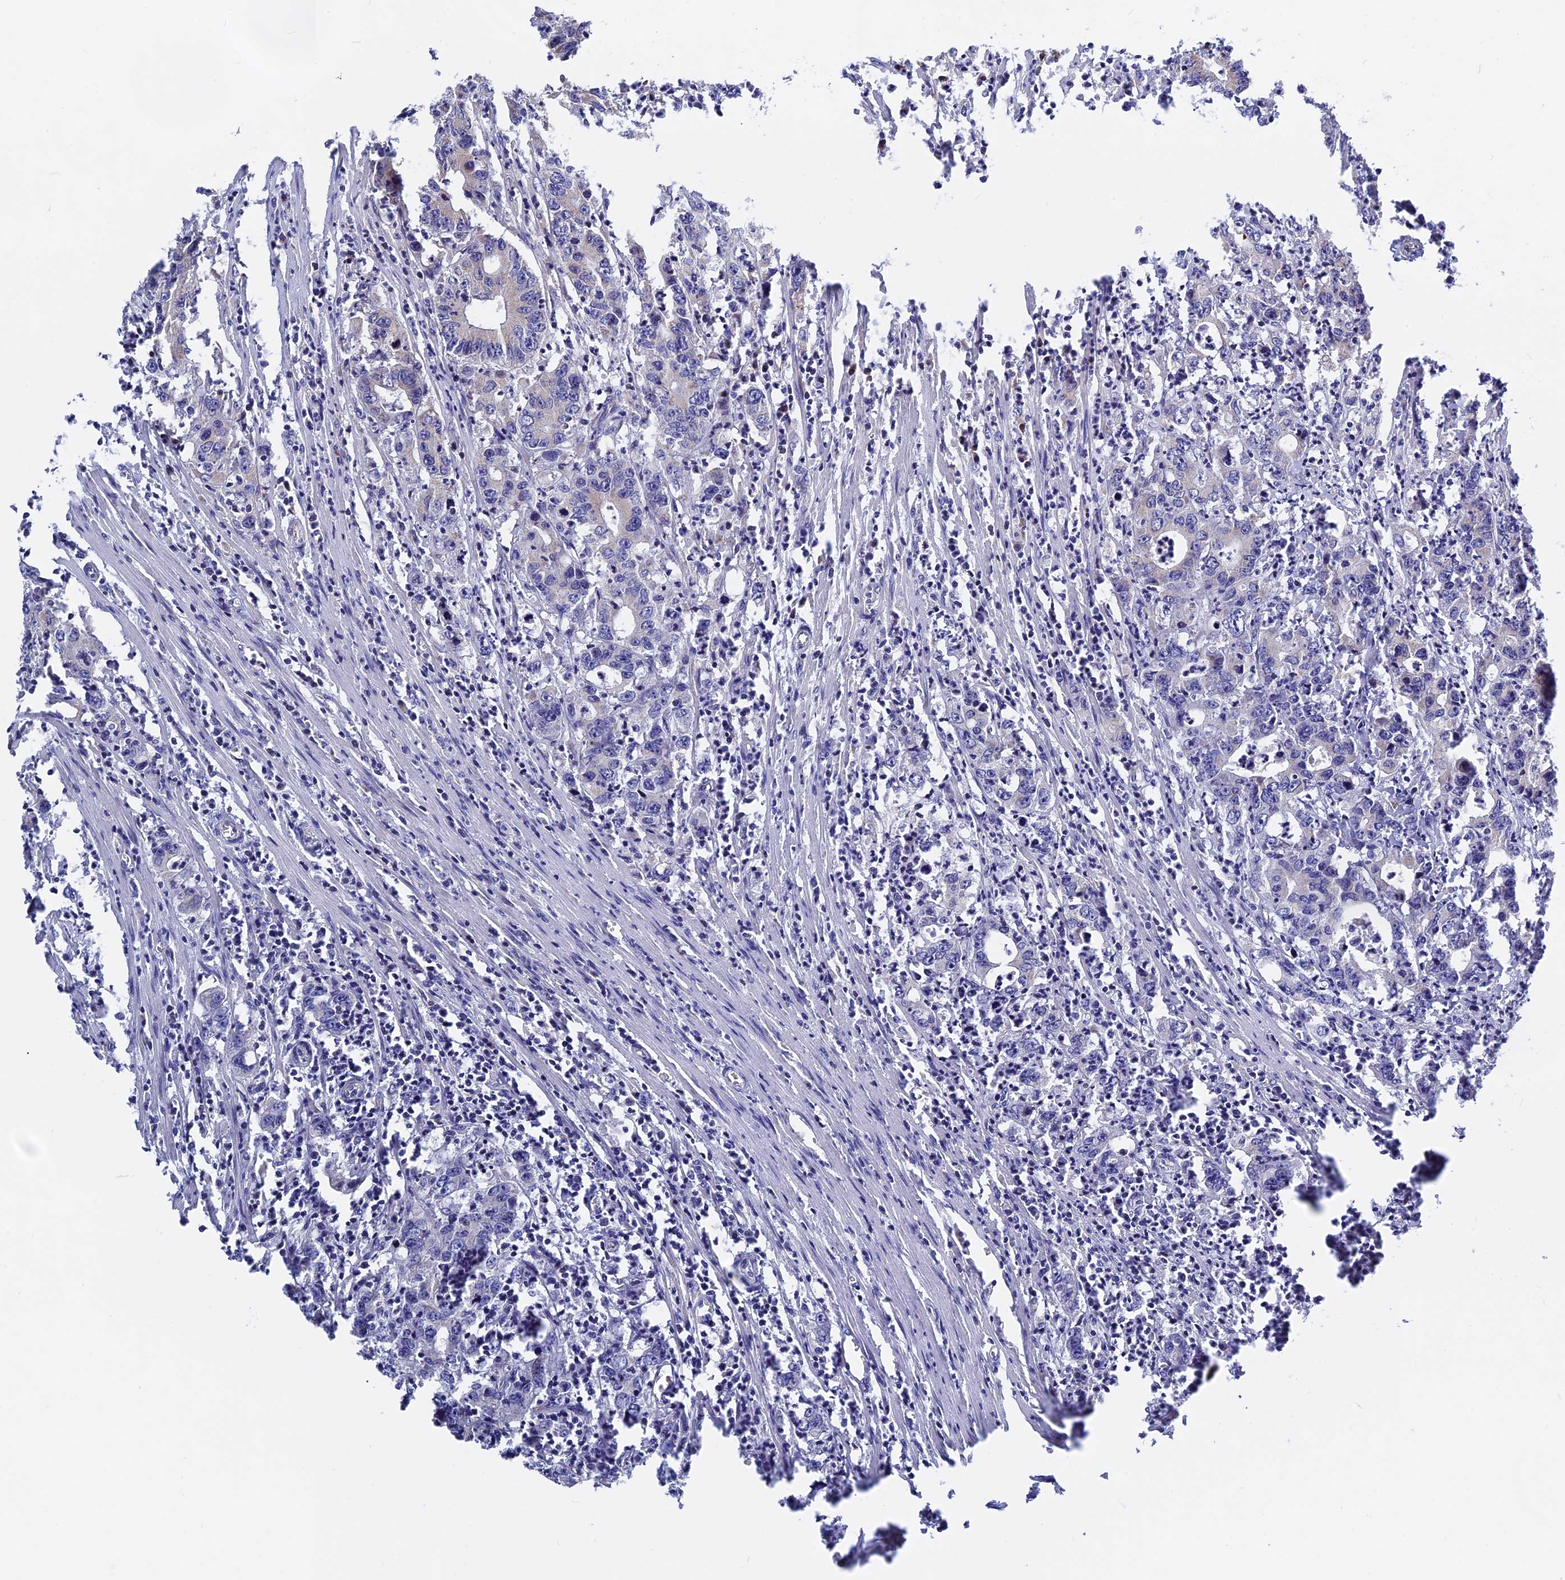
{"staining": {"intensity": "negative", "quantity": "none", "location": "none"}, "tissue": "colorectal cancer", "cell_type": "Tumor cells", "image_type": "cancer", "snomed": [{"axis": "morphology", "description": "Adenocarcinoma, NOS"}, {"axis": "topography", "description": "Colon"}], "caption": "A photomicrograph of adenocarcinoma (colorectal) stained for a protein demonstrates no brown staining in tumor cells.", "gene": "FAM174C", "patient": {"sex": "female", "age": 75}}